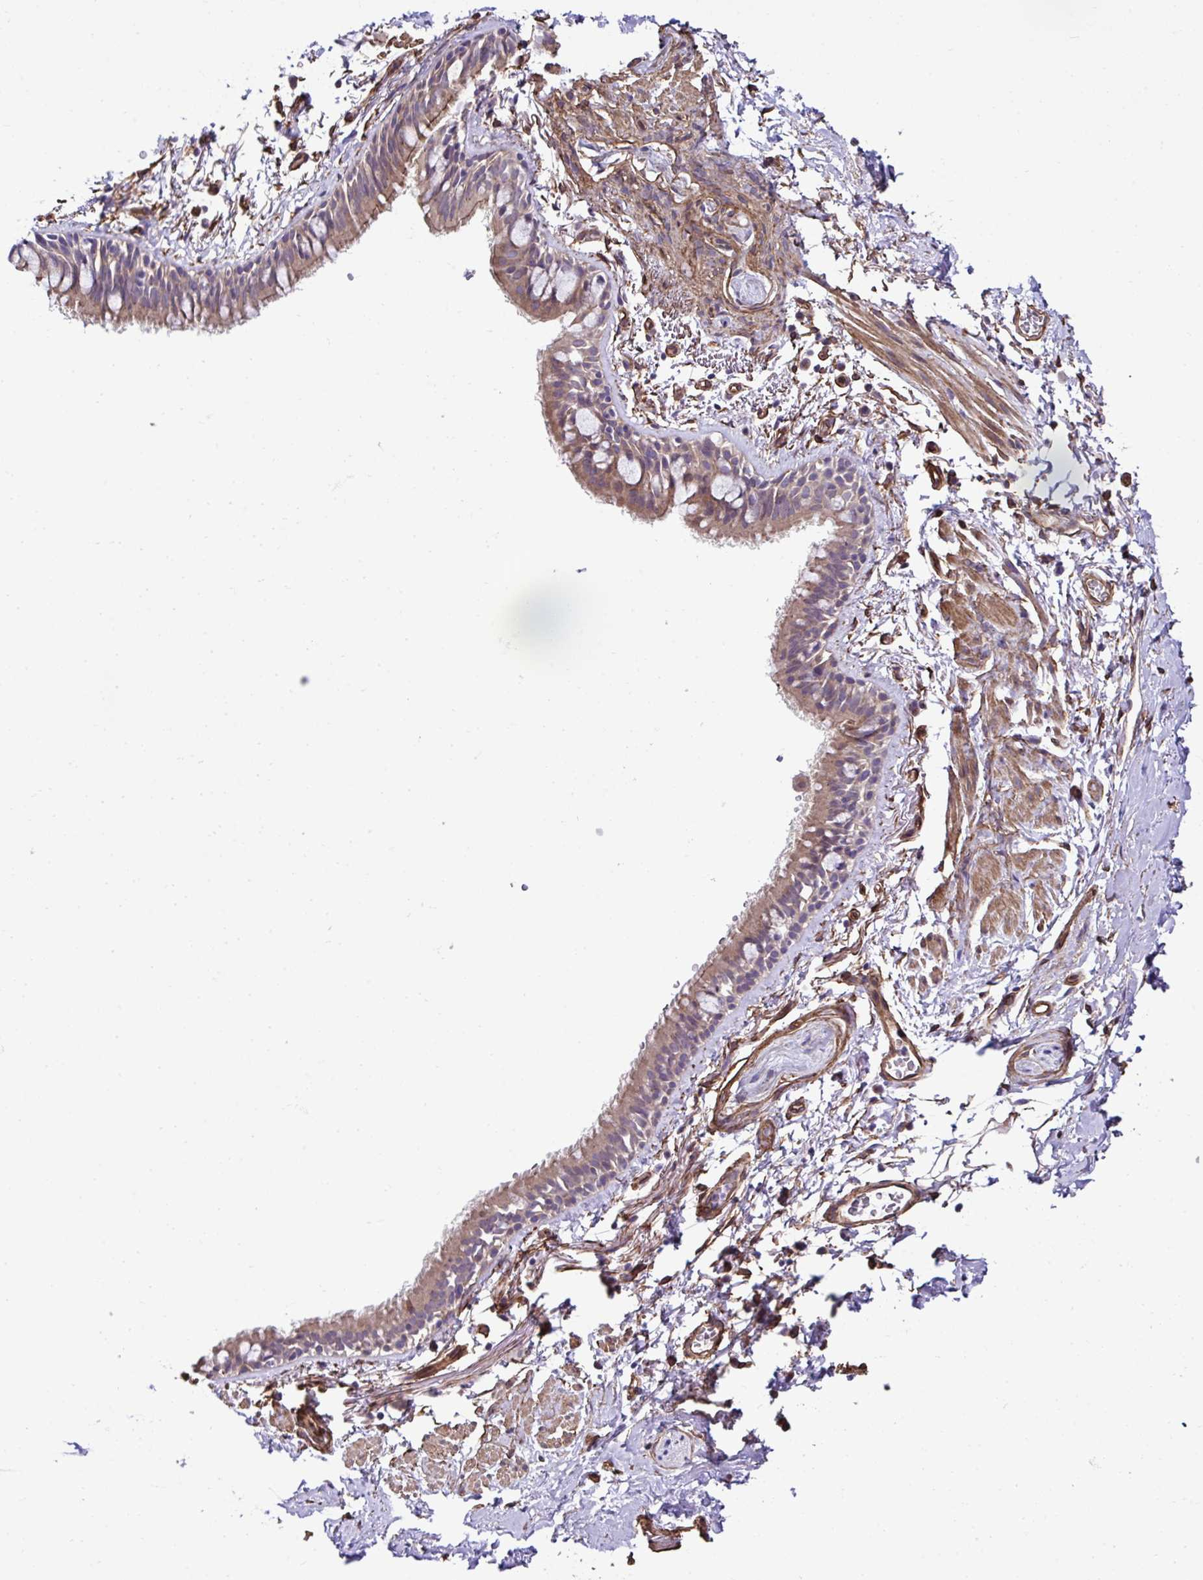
{"staining": {"intensity": "weak", "quantity": "25%-75%", "location": "cytoplasmic/membranous"}, "tissue": "bronchus", "cell_type": "Respiratory epithelial cells", "image_type": "normal", "snomed": [{"axis": "morphology", "description": "Normal tissue, NOS"}, {"axis": "topography", "description": "Lymph node"}, {"axis": "topography", "description": "Cartilage tissue"}, {"axis": "topography", "description": "Bronchus"}], "caption": "This image demonstrates normal bronchus stained with immunohistochemistry (IHC) to label a protein in brown. The cytoplasmic/membranous of respiratory epithelial cells show weak positivity for the protein. Nuclei are counter-stained blue.", "gene": "TRIM52", "patient": {"sex": "female", "age": 70}}